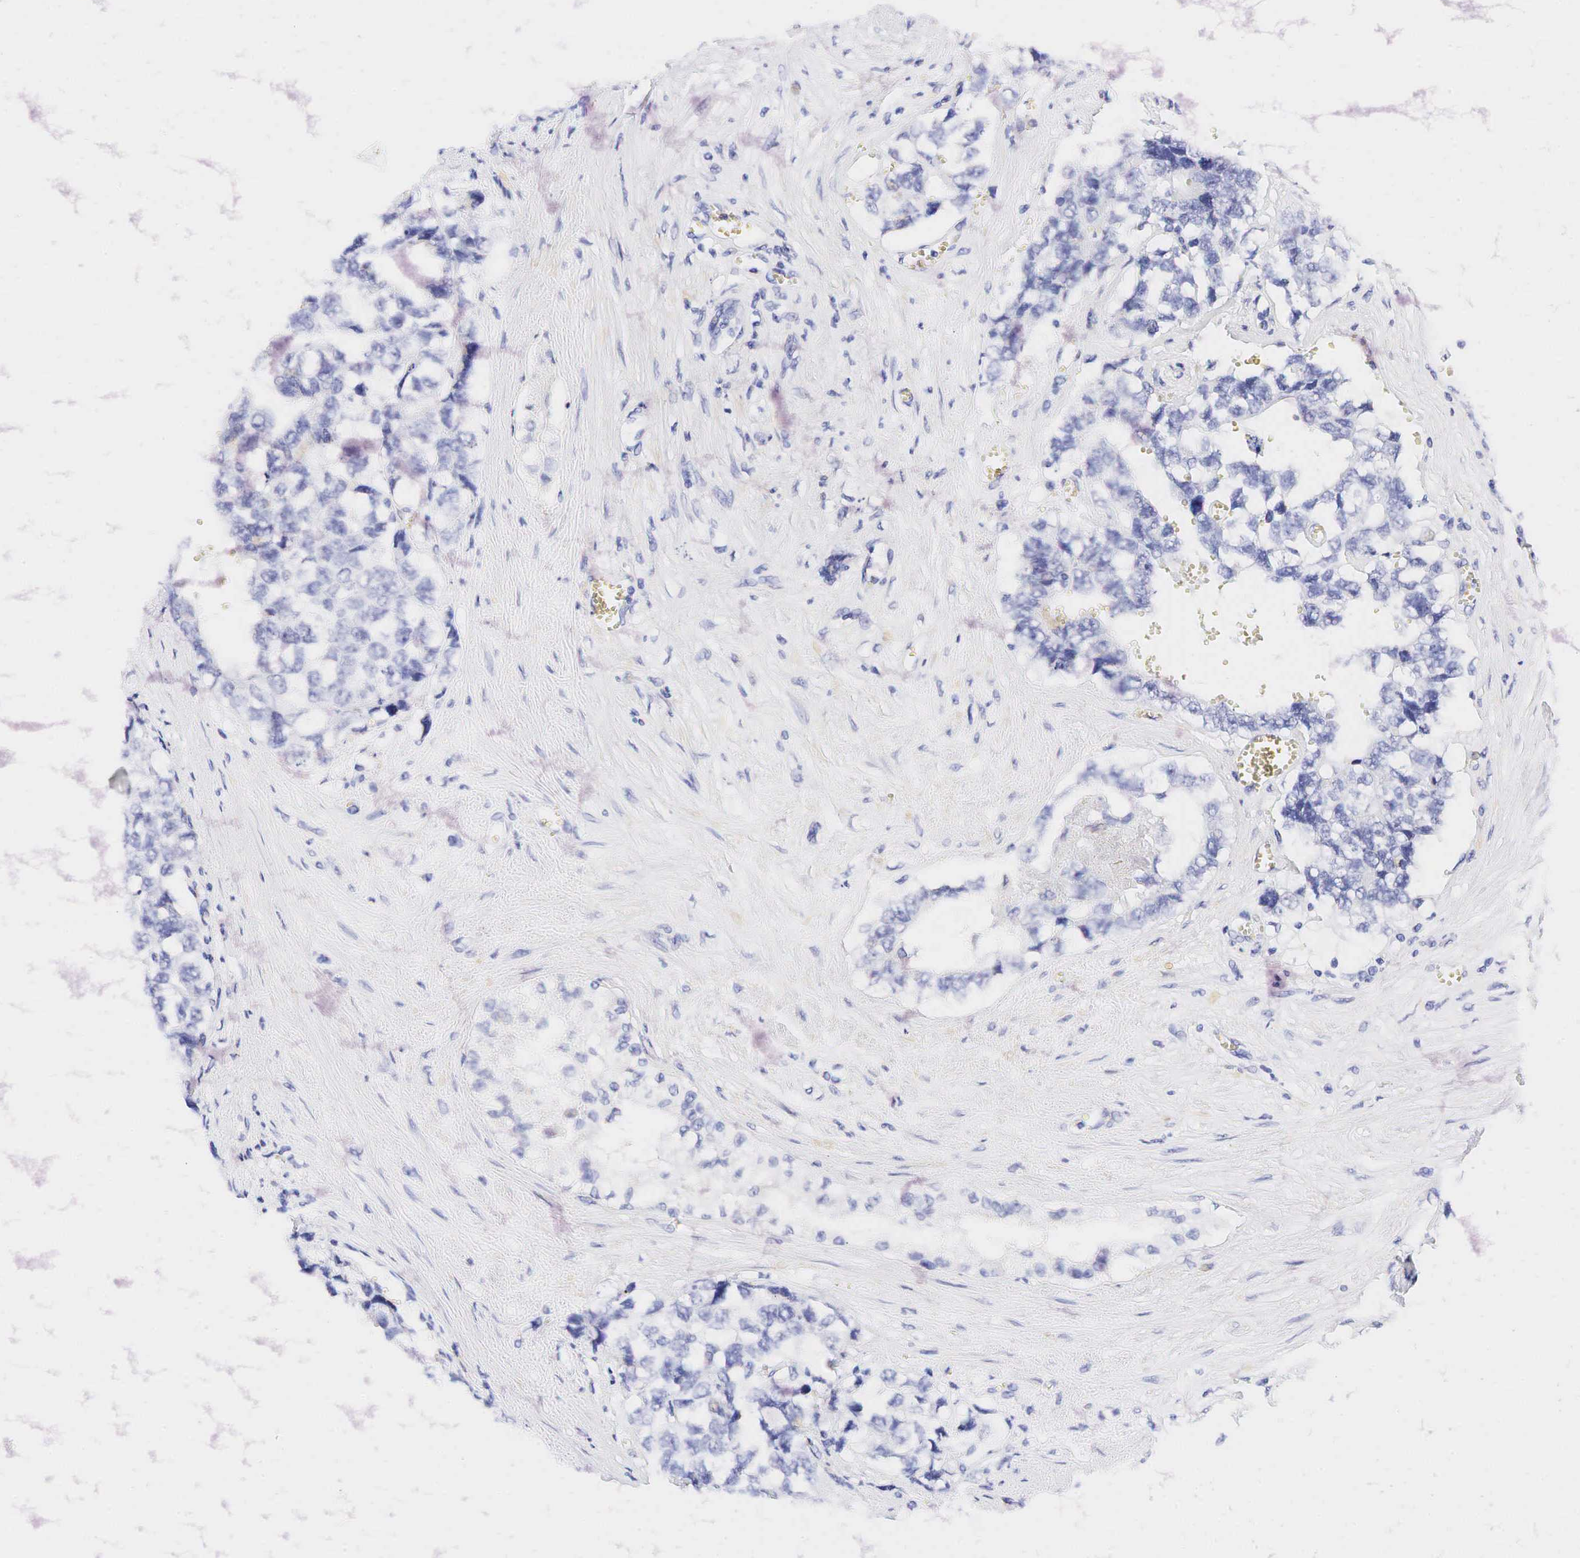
{"staining": {"intensity": "negative", "quantity": "none", "location": "none"}, "tissue": "testis cancer", "cell_type": "Tumor cells", "image_type": "cancer", "snomed": [{"axis": "morphology", "description": "Carcinoma, Embryonal, NOS"}, {"axis": "topography", "description": "Testis"}], "caption": "An image of testis cancer stained for a protein demonstrates no brown staining in tumor cells. (DAB immunohistochemistry, high magnification).", "gene": "CALD1", "patient": {"sex": "male", "age": 31}}